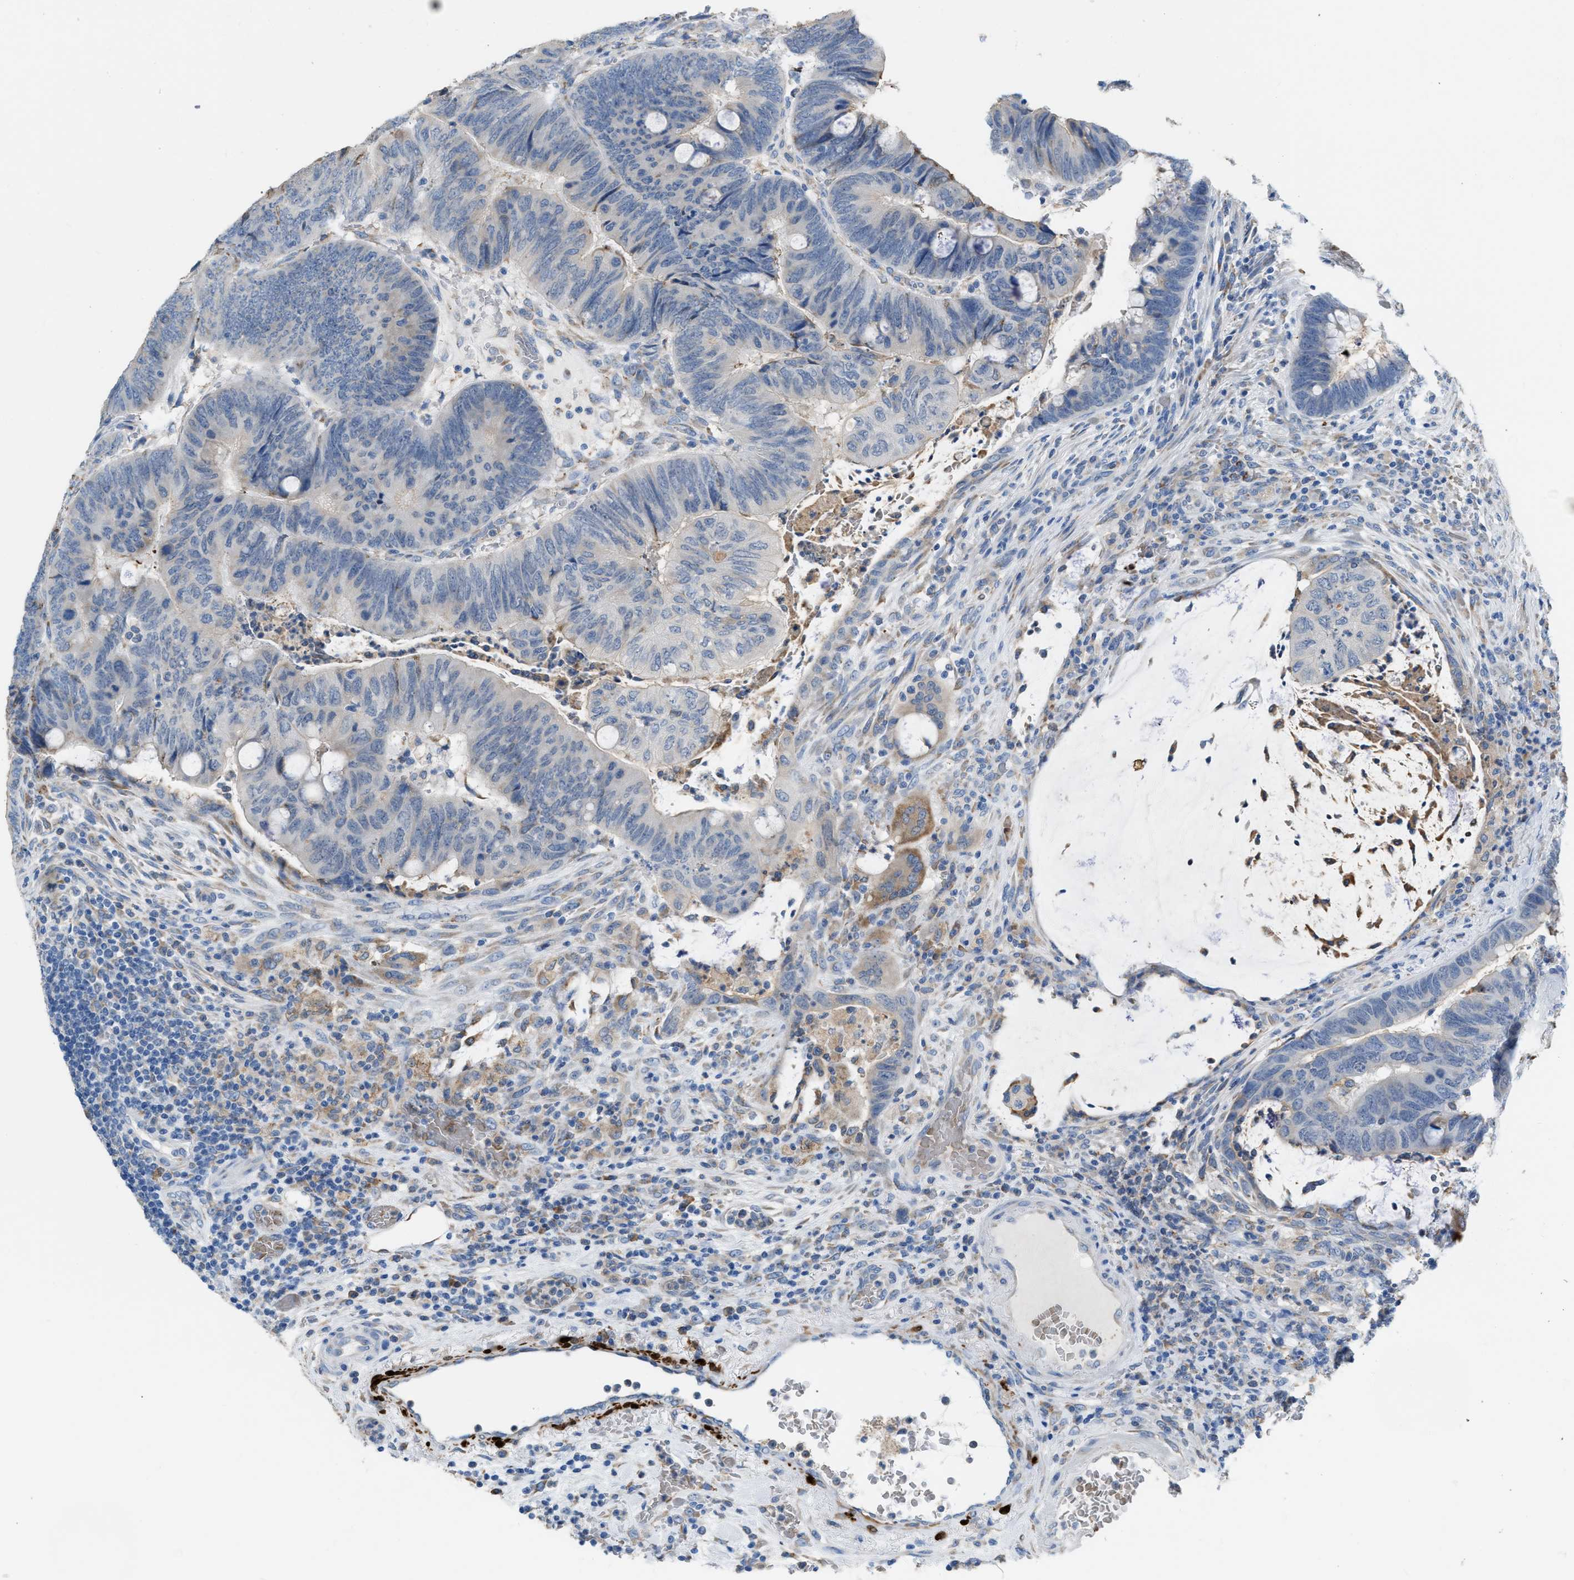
{"staining": {"intensity": "negative", "quantity": "none", "location": "none"}, "tissue": "colorectal cancer", "cell_type": "Tumor cells", "image_type": "cancer", "snomed": [{"axis": "morphology", "description": "Normal tissue, NOS"}, {"axis": "morphology", "description": "Adenocarcinoma, NOS"}, {"axis": "topography", "description": "Rectum"}, {"axis": "topography", "description": "Peripheral nerve tissue"}], "caption": "Protein analysis of colorectal adenocarcinoma shows no significant expression in tumor cells.", "gene": "CA3", "patient": {"sex": "male", "age": 92}}